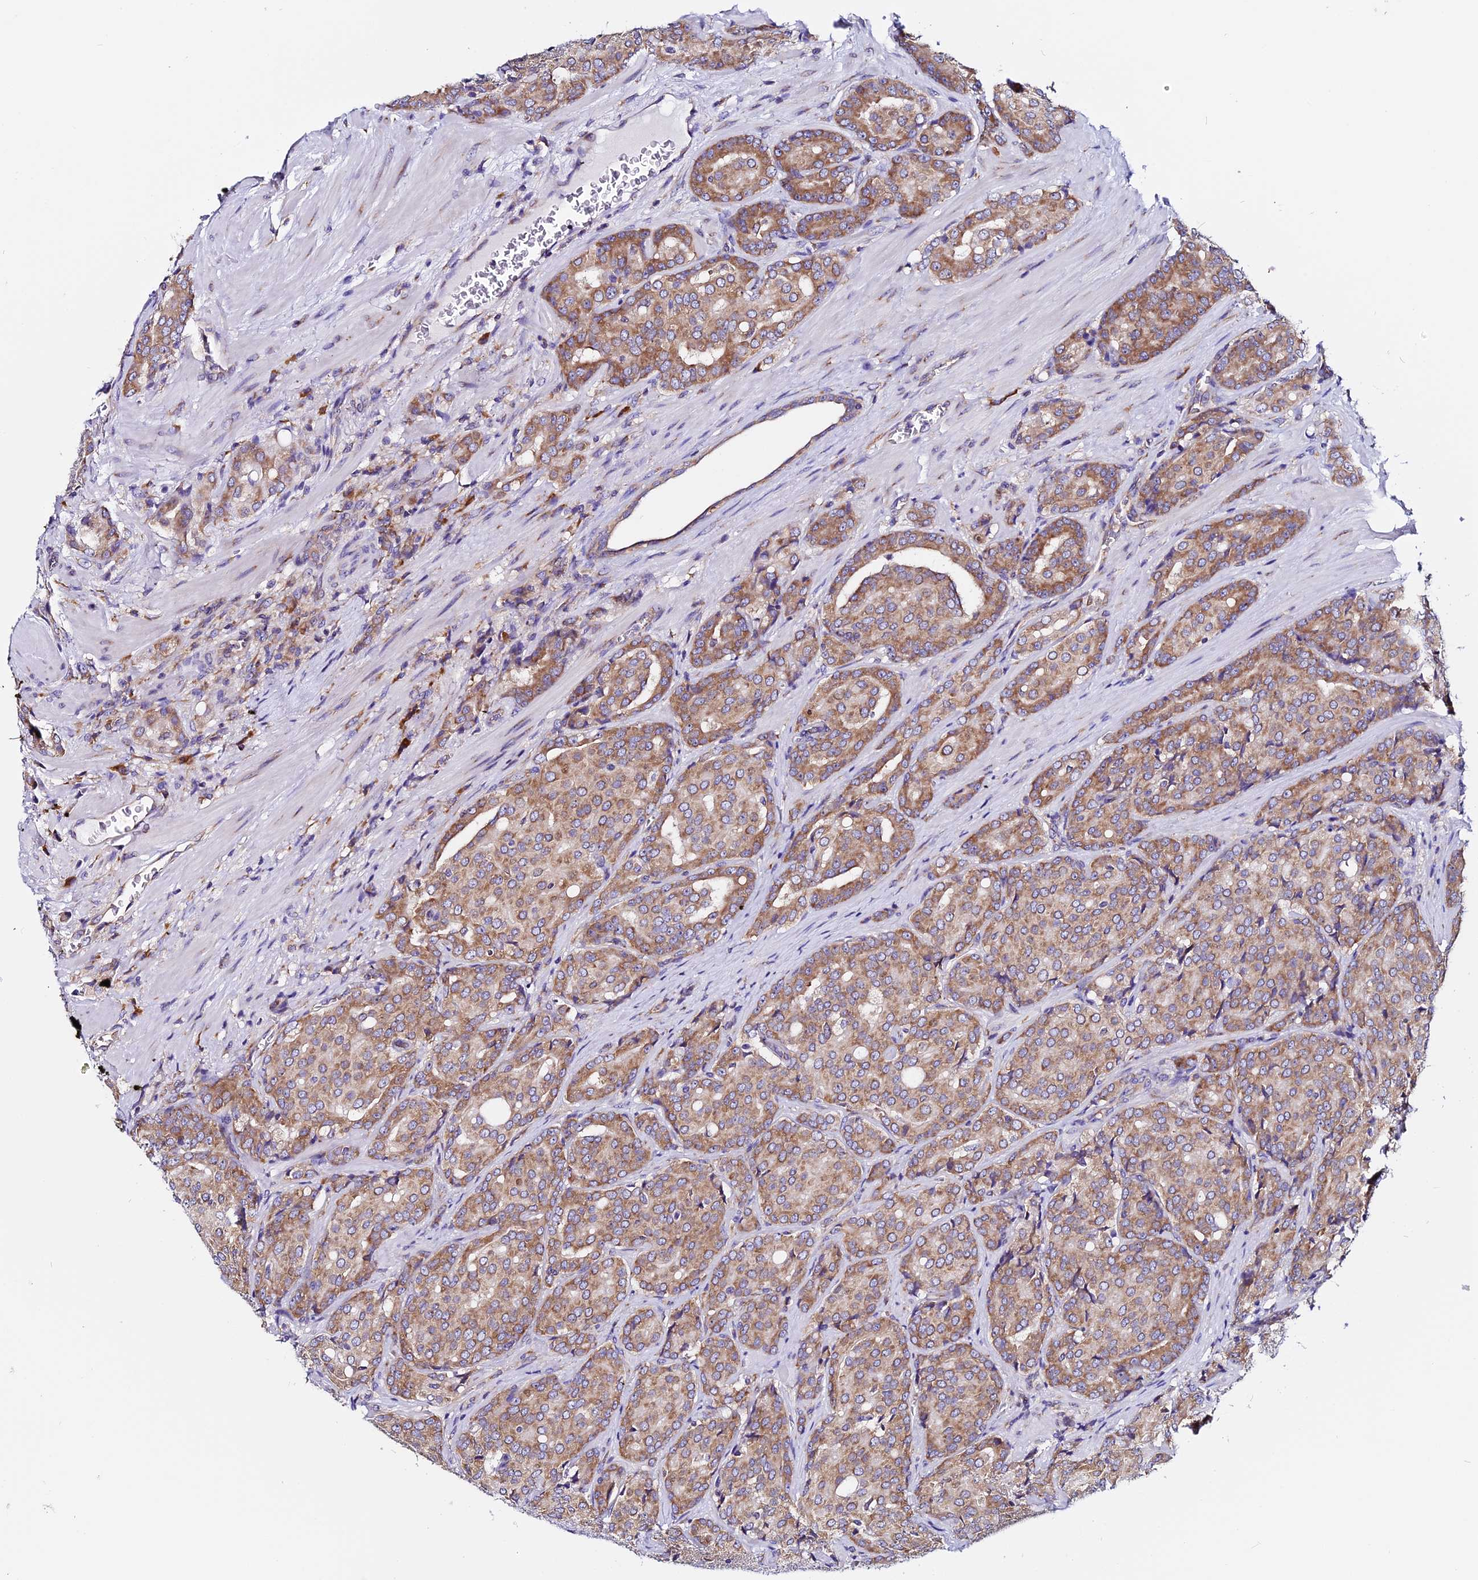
{"staining": {"intensity": "moderate", "quantity": ">75%", "location": "cytoplasmic/membranous"}, "tissue": "prostate cancer", "cell_type": "Tumor cells", "image_type": "cancer", "snomed": [{"axis": "morphology", "description": "Adenocarcinoma, High grade"}, {"axis": "topography", "description": "Prostate"}], "caption": "This is a photomicrograph of immunohistochemistry (IHC) staining of prostate cancer, which shows moderate expression in the cytoplasmic/membranous of tumor cells.", "gene": "EEF1G", "patient": {"sex": "male", "age": 68}}